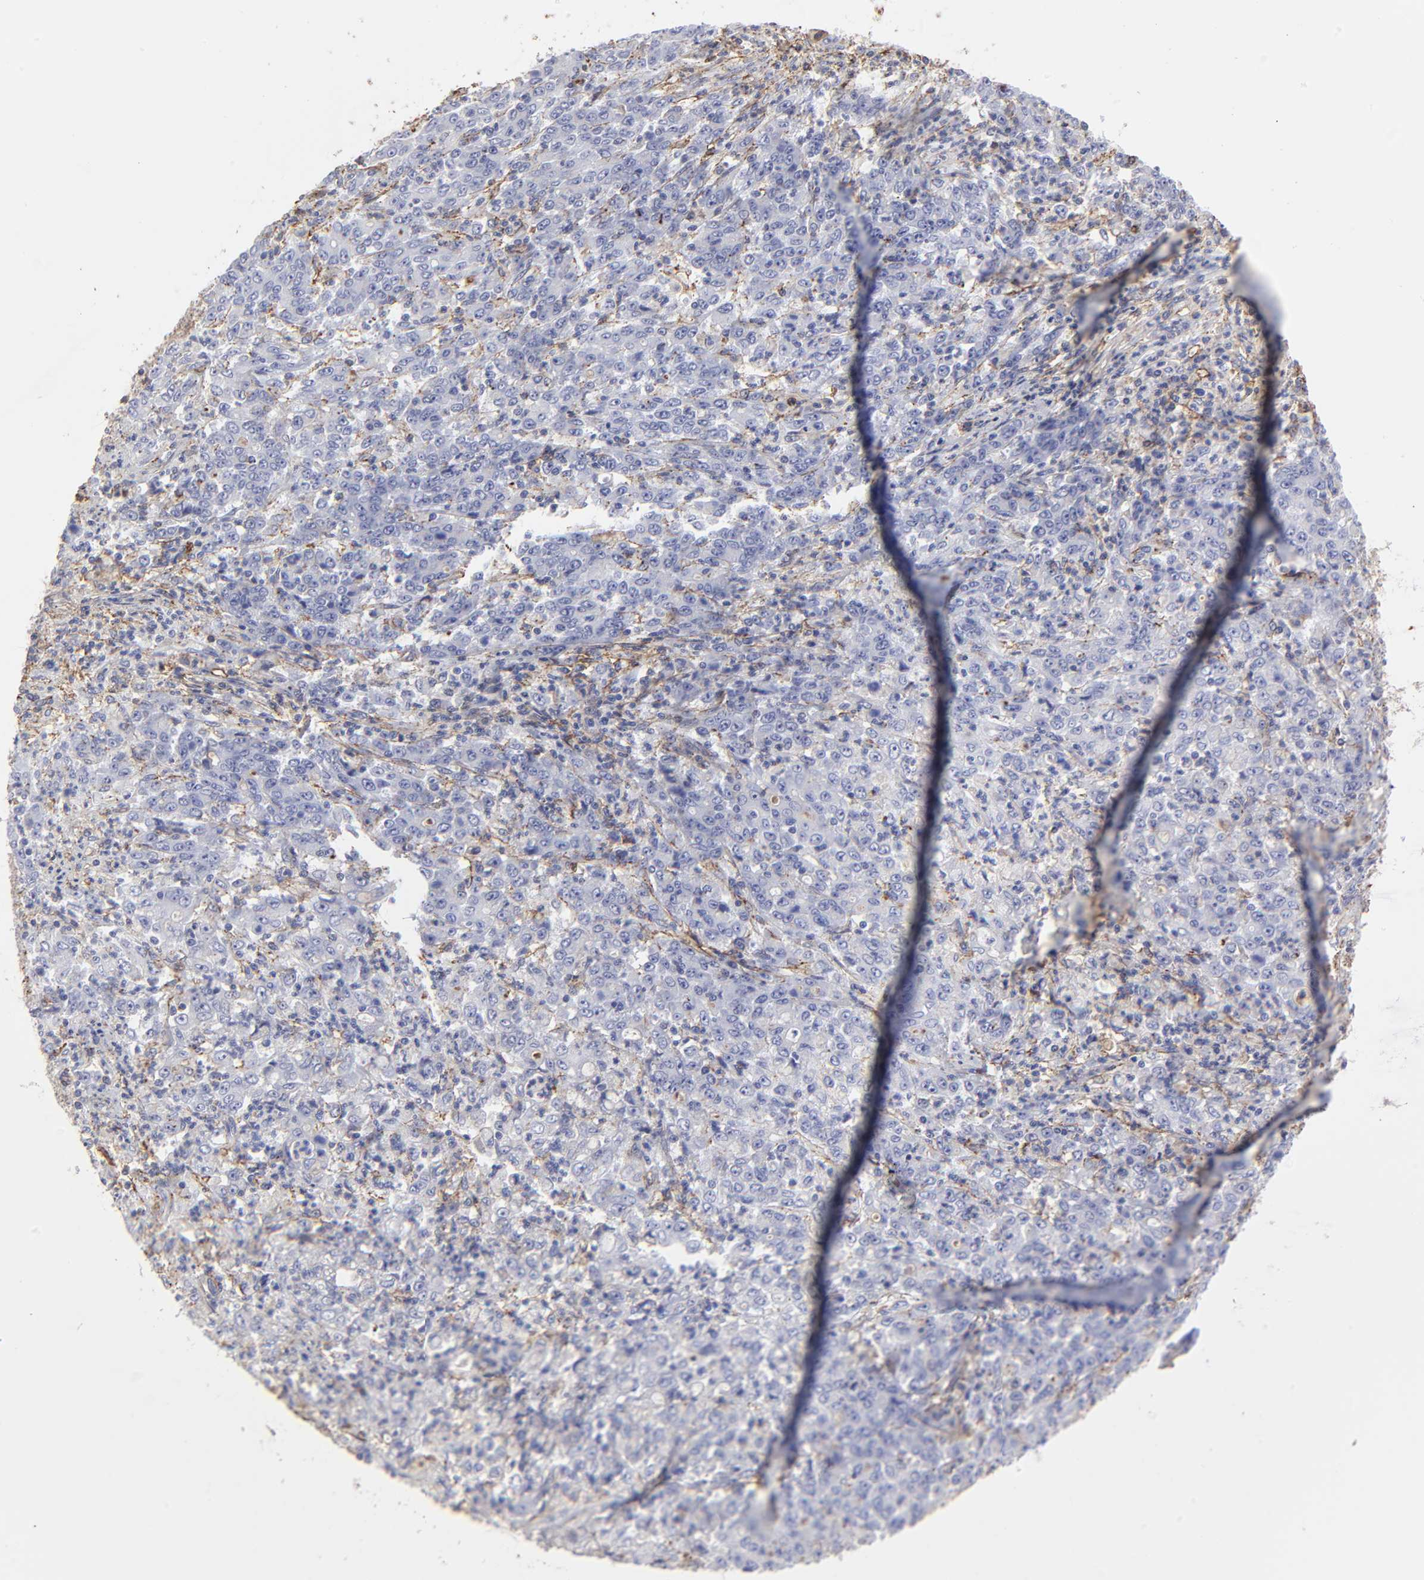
{"staining": {"intensity": "negative", "quantity": "none", "location": "none"}, "tissue": "stomach cancer", "cell_type": "Tumor cells", "image_type": "cancer", "snomed": [{"axis": "morphology", "description": "Adenocarcinoma, NOS"}, {"axis": "topography", "description": "Stomach, lower"}], "caption": "This is a histopathology image of immunohistochemistry staining of stomach cancer, which shows no expression in tumor cells.", "gene": "ANXA6", "patient": {"sex": "female", "age": 71}}